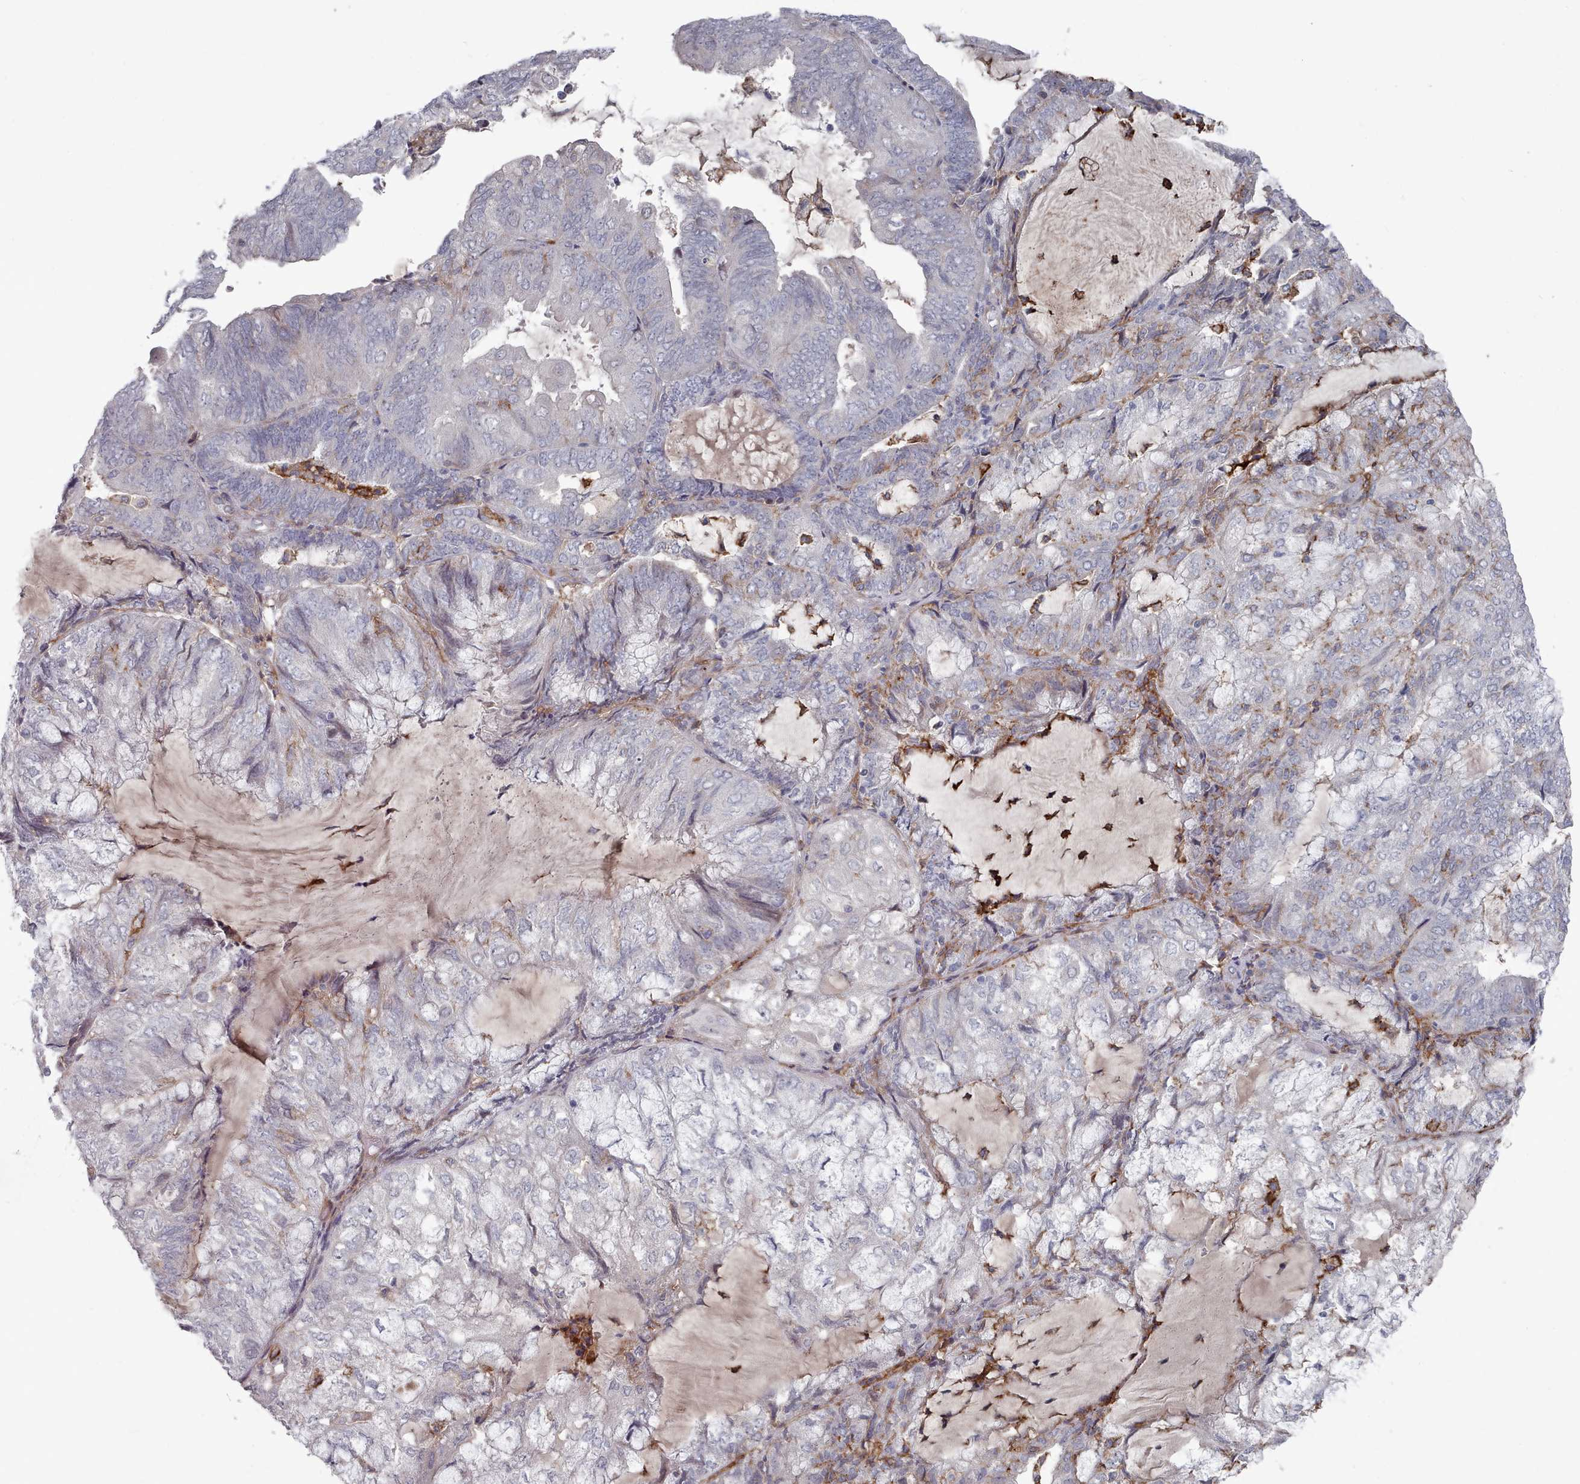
{"staining": {"intensity": "negative", "quantity": "none", "location": "none"}, "tissue": "endometrial cancer", "cell_type": "Tumor cells", "image_type": "cancer", "snomed": [{"axis": "morphology", "description": "Adenocarcinoma, NOS"}, {"axis": "topography", "description": "Endometrium"}], "caption": "An IHC histopathology image of adenocarcinoma (endometrial) is shown. There is no staining in tumor cells of adenocarcinoma (endometrial).", "gene": "COL8A2", "patient": {"sex": "female", "age": 81}}